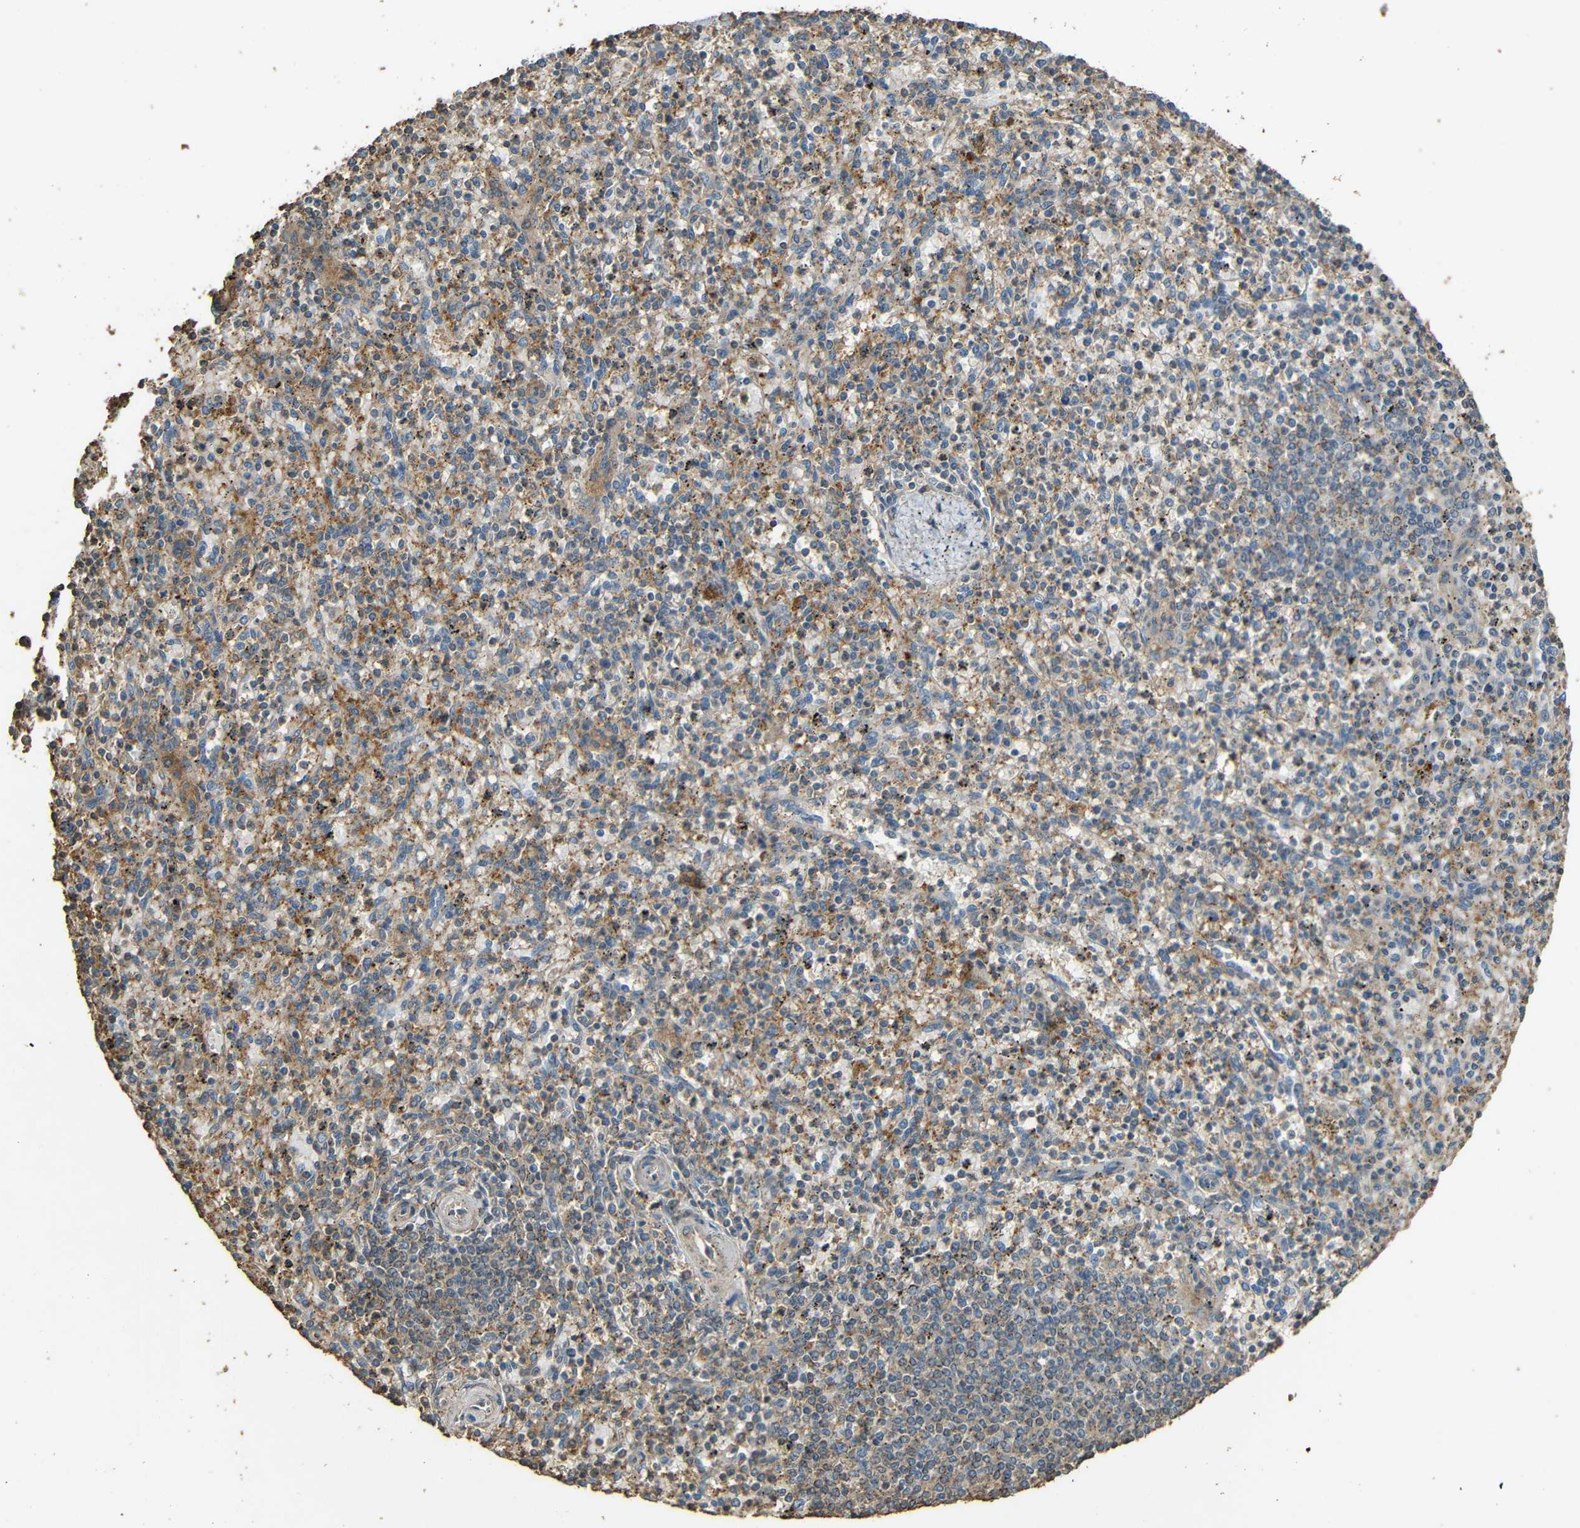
{"staining": {"intensity": "moderate", "quantity": "25%-75%", "location": "cytoplasmic/membranous"}, "tissue": "spleen", "cell_type": "Cells in red pulp", "image_type": "normal", "snomed": [{"axis": "morphology", "description": "Normal tissue, NOS"}, {"axis": "topography", "description": "Spleen"}], "caption": "Immunohistochemical staining of unremarkable spleen reveals medium levels of moderate cytoplasmic/membranous expression in approximately 25%-75% of cells in red pulp.", "gene": "PDE5A", "patient": {"sex": "male", "age": 72}}